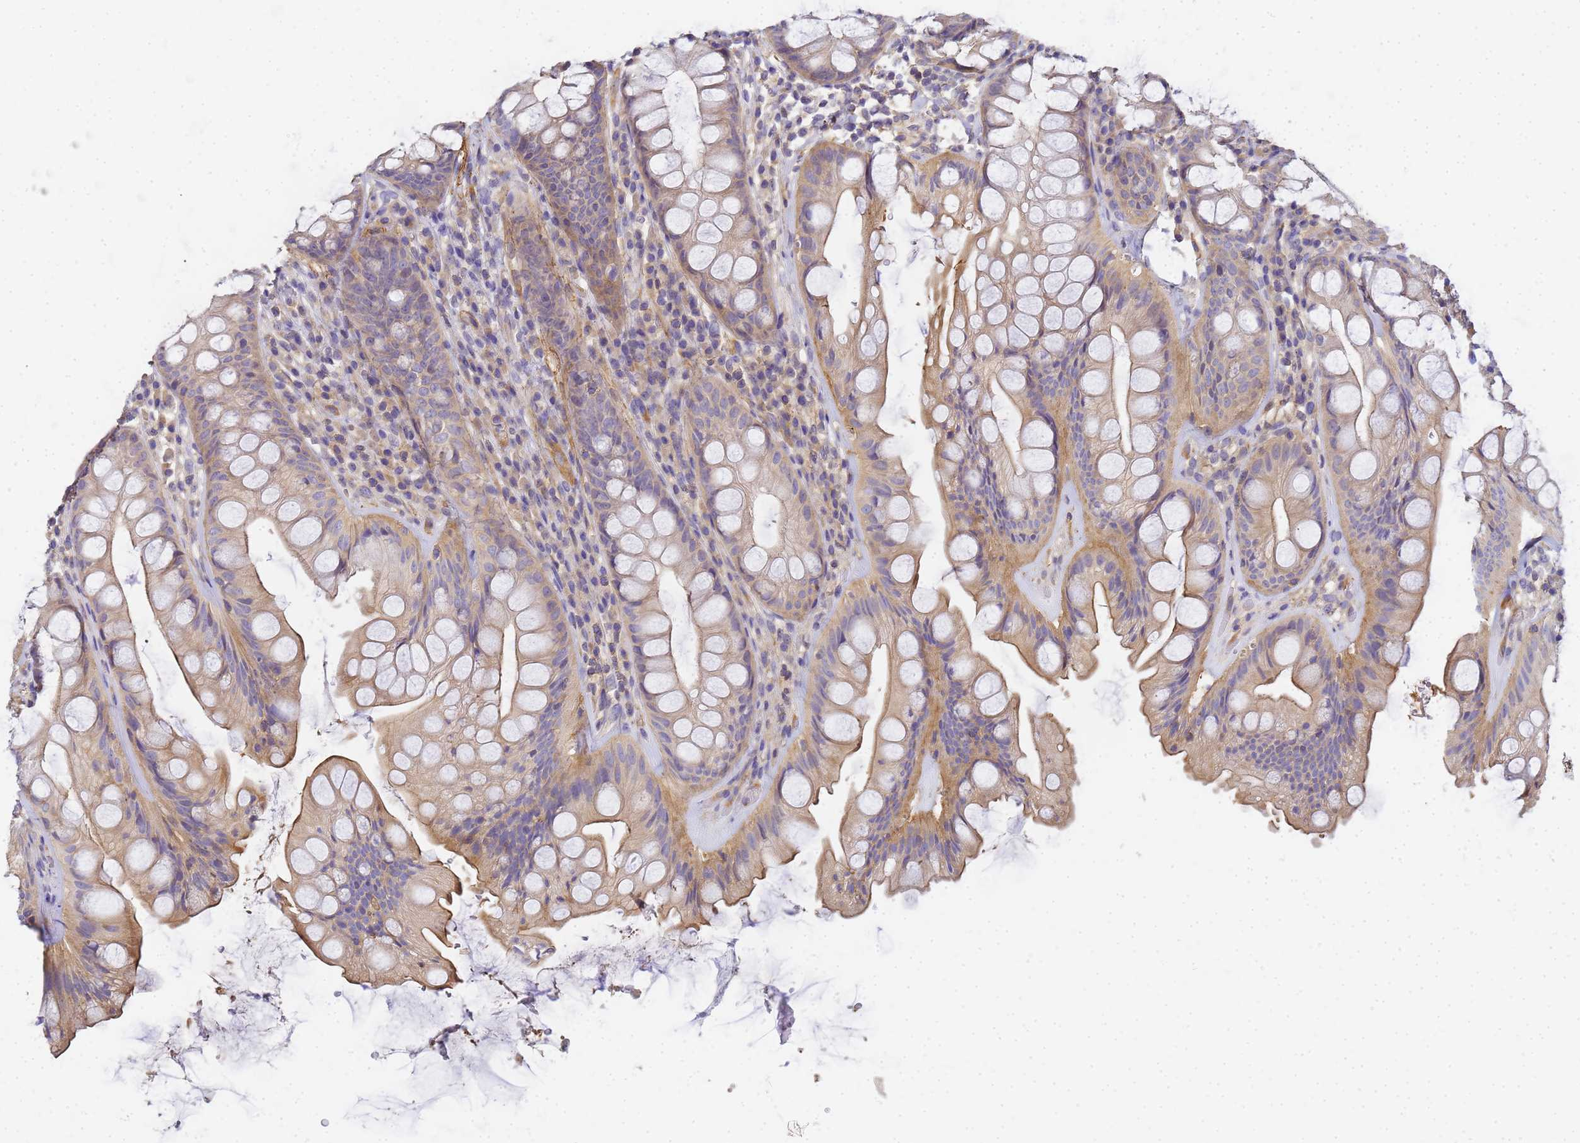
{"staining": {"intensity": "weak", "quantity": "25%-75%", "location": "cytoplasmic/membranous"}, "tissue": "rectum", "cell_type": "Glandular cells", "image_type": "normal", "snomed": [{"axis": "morphology", "description": "Normal tissue, NOS"}, {"axis": "topography", "description": "Rectum"}], "caption": "This is a photomicrograph of immunohistochemistry staining of unremarkable rectum, which shows weak staining in the cytoplasmic/membranous of glandular cells.", "gene": "MYL10", "patient": {"sex": "male", "age": 74}}